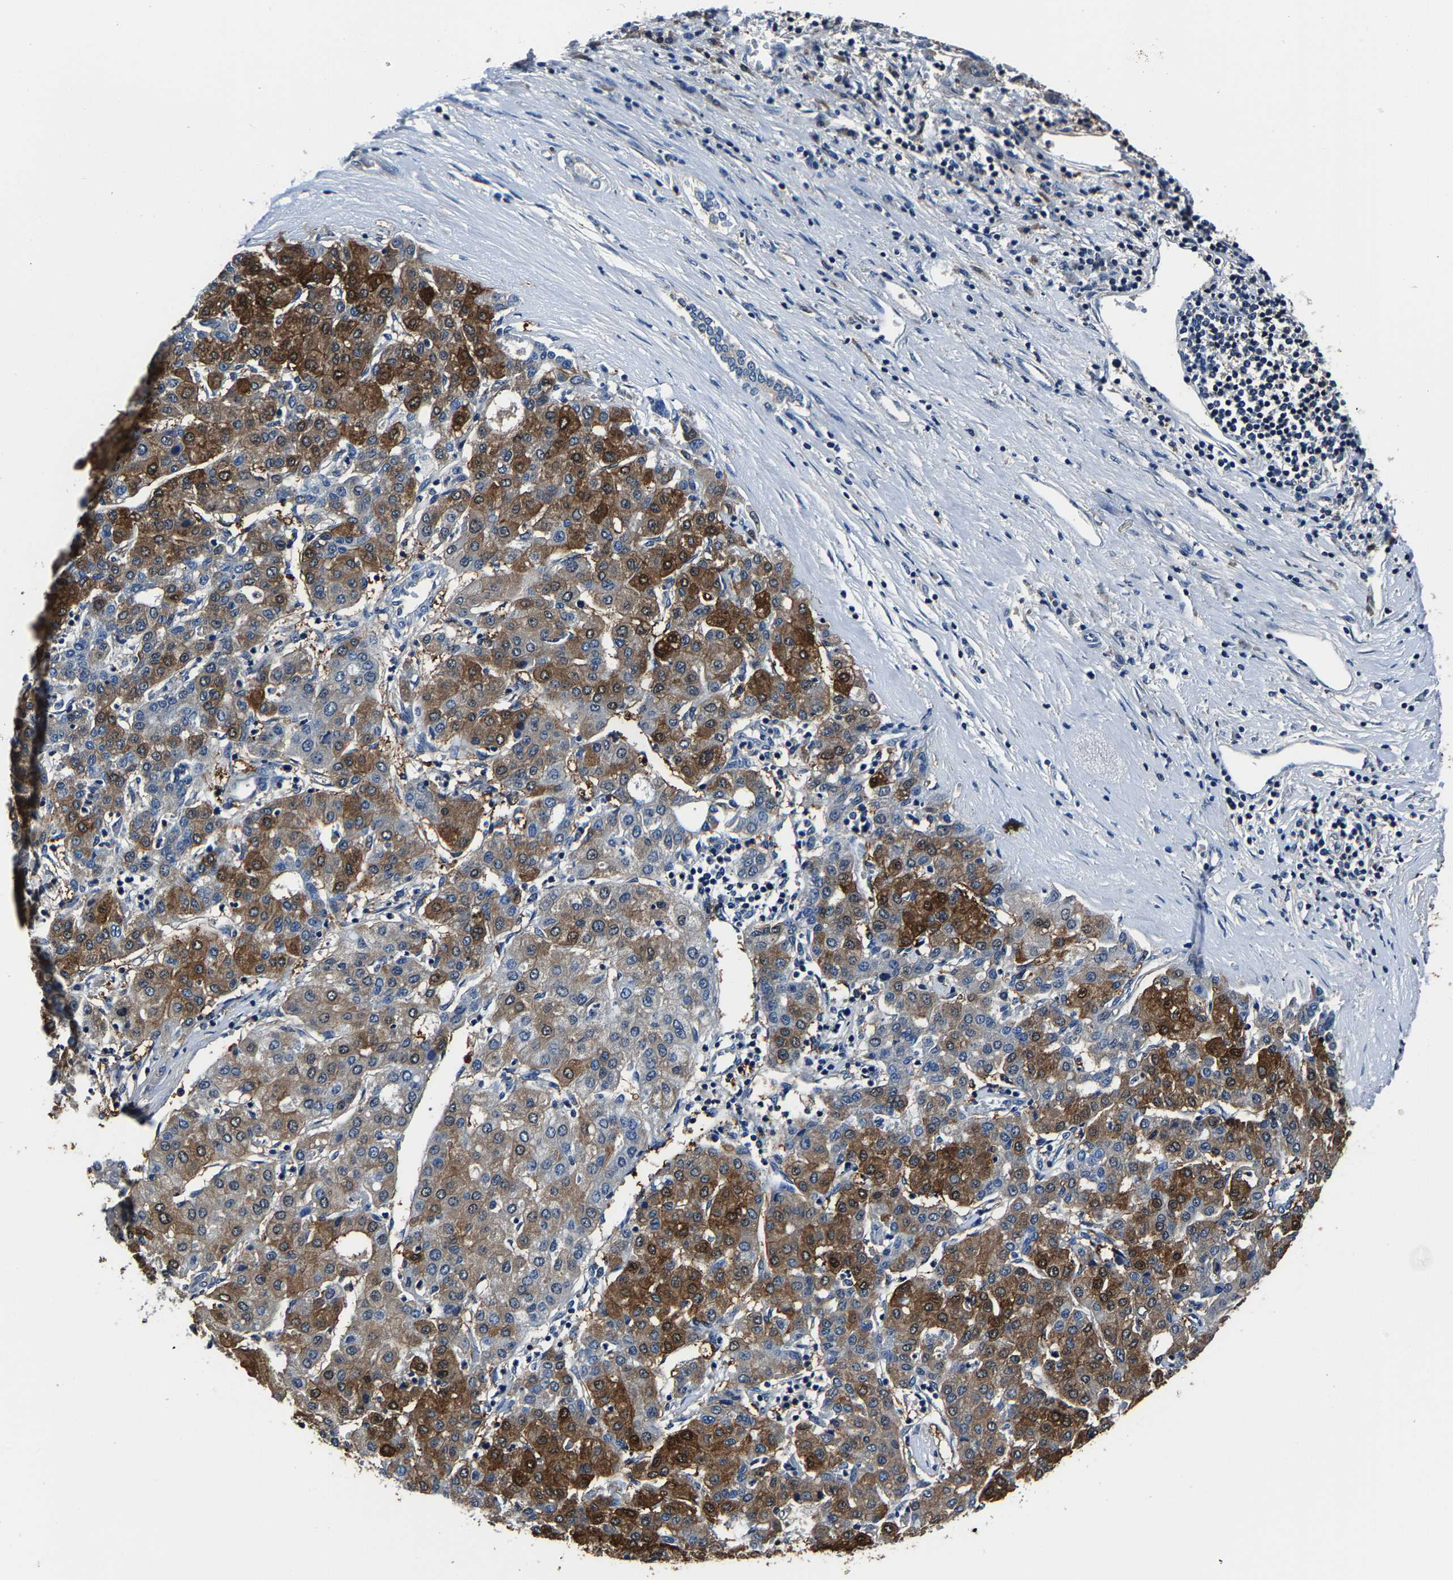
{"staining": {"intensity": "moderate", "quantity": ">75%", "location": "cytoplasmic/membranous"}, "tissue": "liver cancer", "cell_type": "Tumor cells", "image_type": "cancer", "snomed": [{"axis": "morphology", "description": "Carcinoma, Hepatocellular, NOS"}, {"axis": "topography", "description": "Liver"}], "caption": "Immunohistochemical staining of liver cancer displays moderate cytoplasmic/membranous protein staining in approximately >75% of tumor cells.", "gene": "ALDOB", "patient": {"sex": "male", "age": 65}}